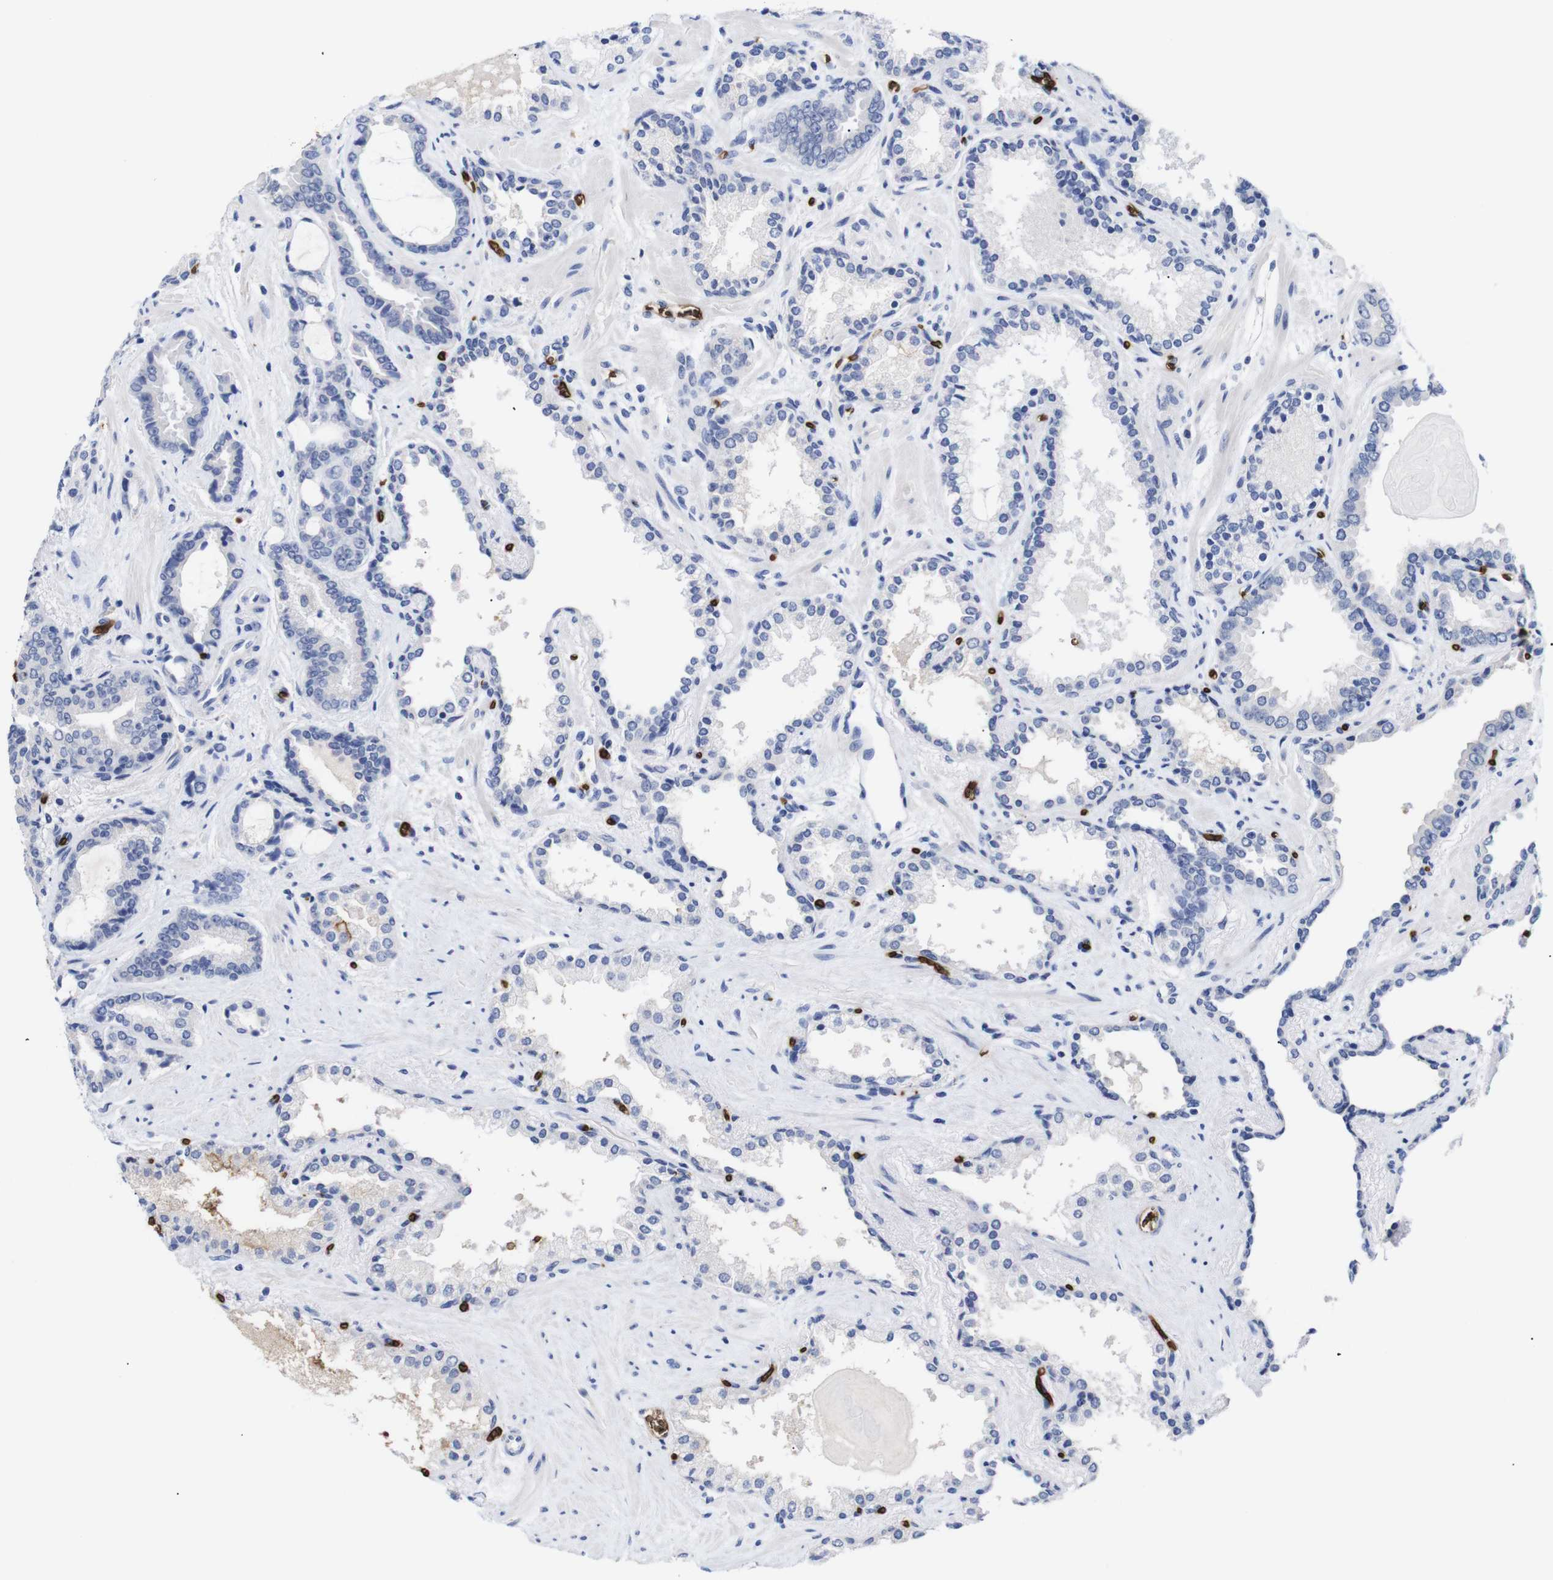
{"staining": {"intensity": "negative", "quantity": "none", "location": "none"}, "tissue": "prostate cancer", "cell_type": "Tumor cells", "image_type": "cancer", "snomed": [{"axis": "morphology", "description": "Adenocarcinoma, Low grade"}, {"axis": "topography", "description": "Prostate"}], "caption": "Tumor cells are negative for brown protein staining in adenocarcinoma (low-grade) (prostate).", "gene": "S1PR2", "patient": {"sex": "male", "age": 60}}